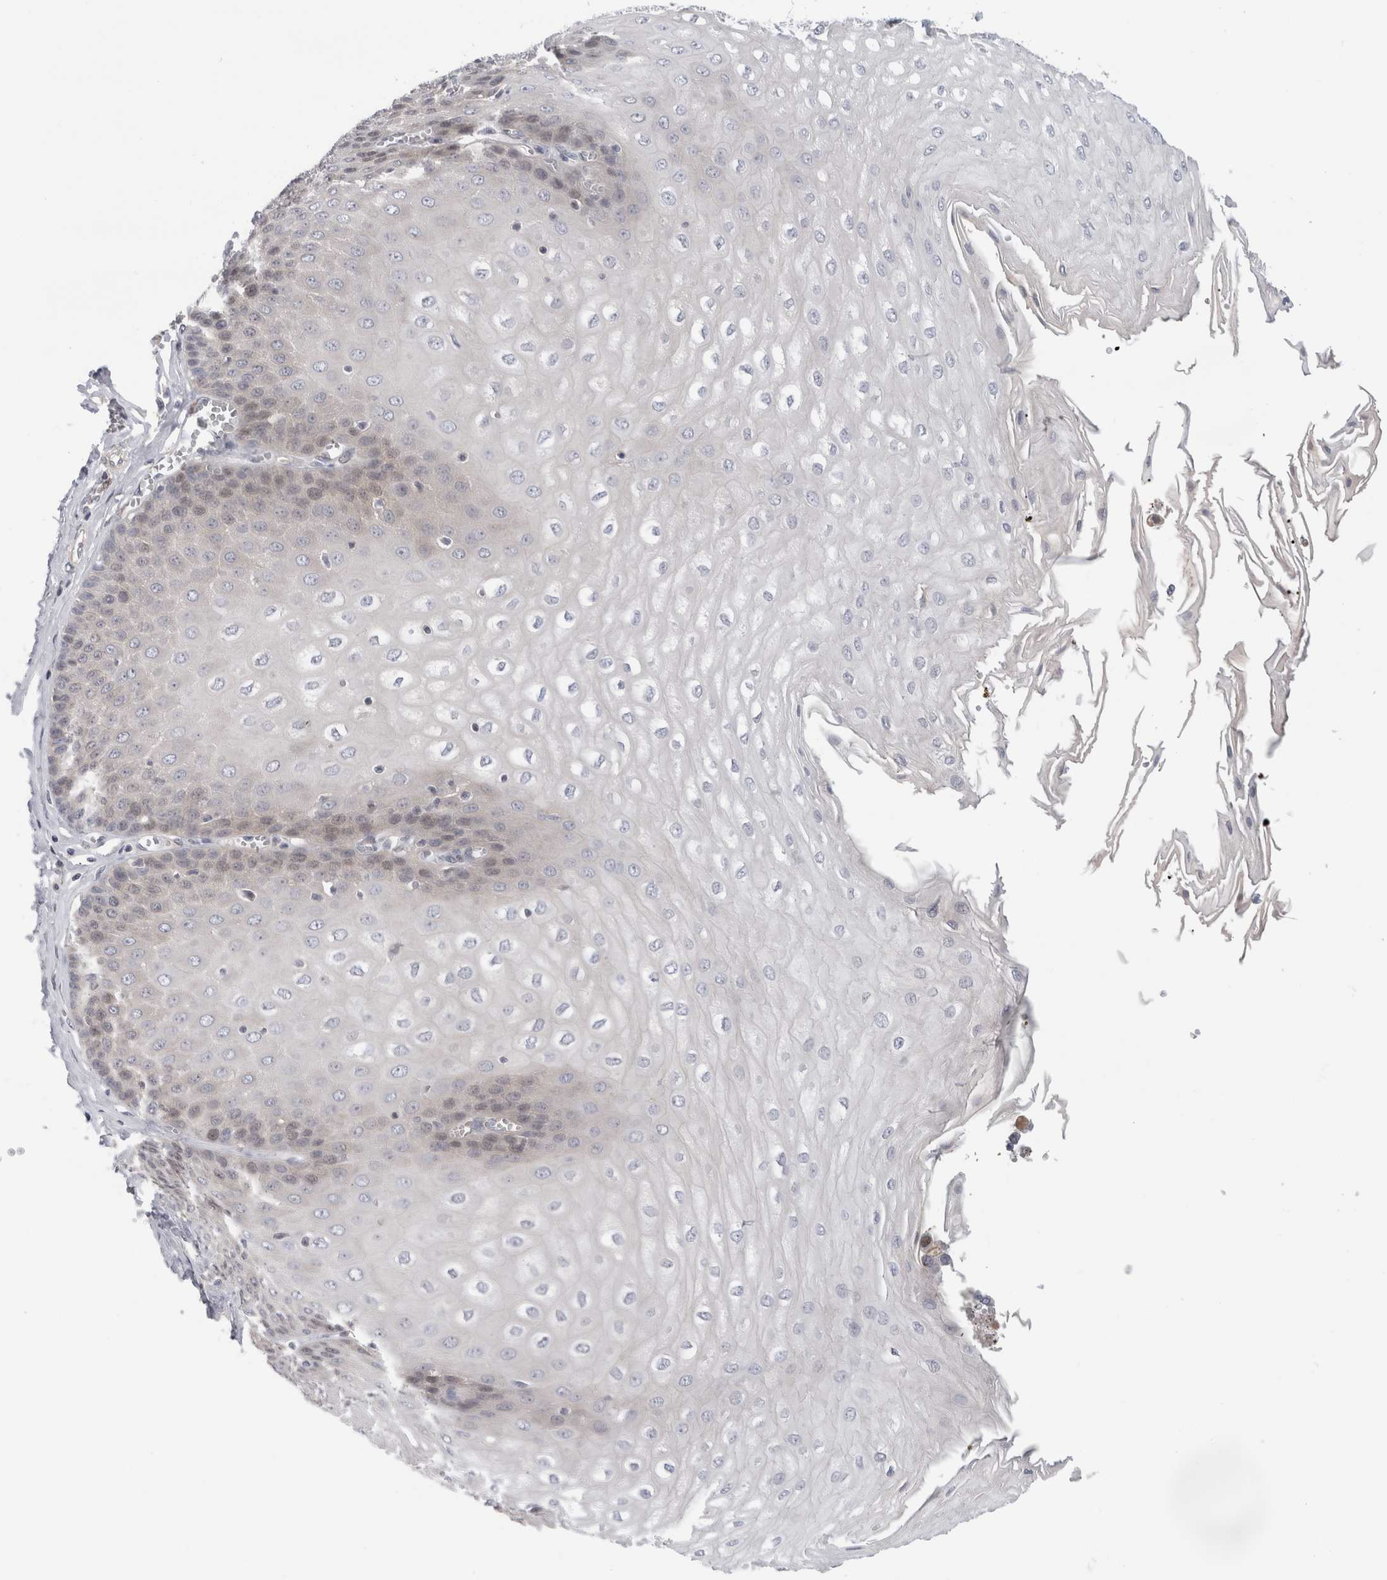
{"staining": {"intensity": "weak", "quantity": "<25%", "location": "nuclear"}, "tissue": "esophagus", "cell_type": "Squamous epithelial cells", "image_type": "normal", "snomed": [{"axis": "morphology", "description": "Normal tissue, NOS"}, {"axis": "topography", "description": "Esophagus"}], "caption": "This is an IHC photomicrograph of normal human esophagus. There is no staining in squamous epithelial cells.", "gene": "SYTL5", "patient": {"sex": "male", "age": 60}}